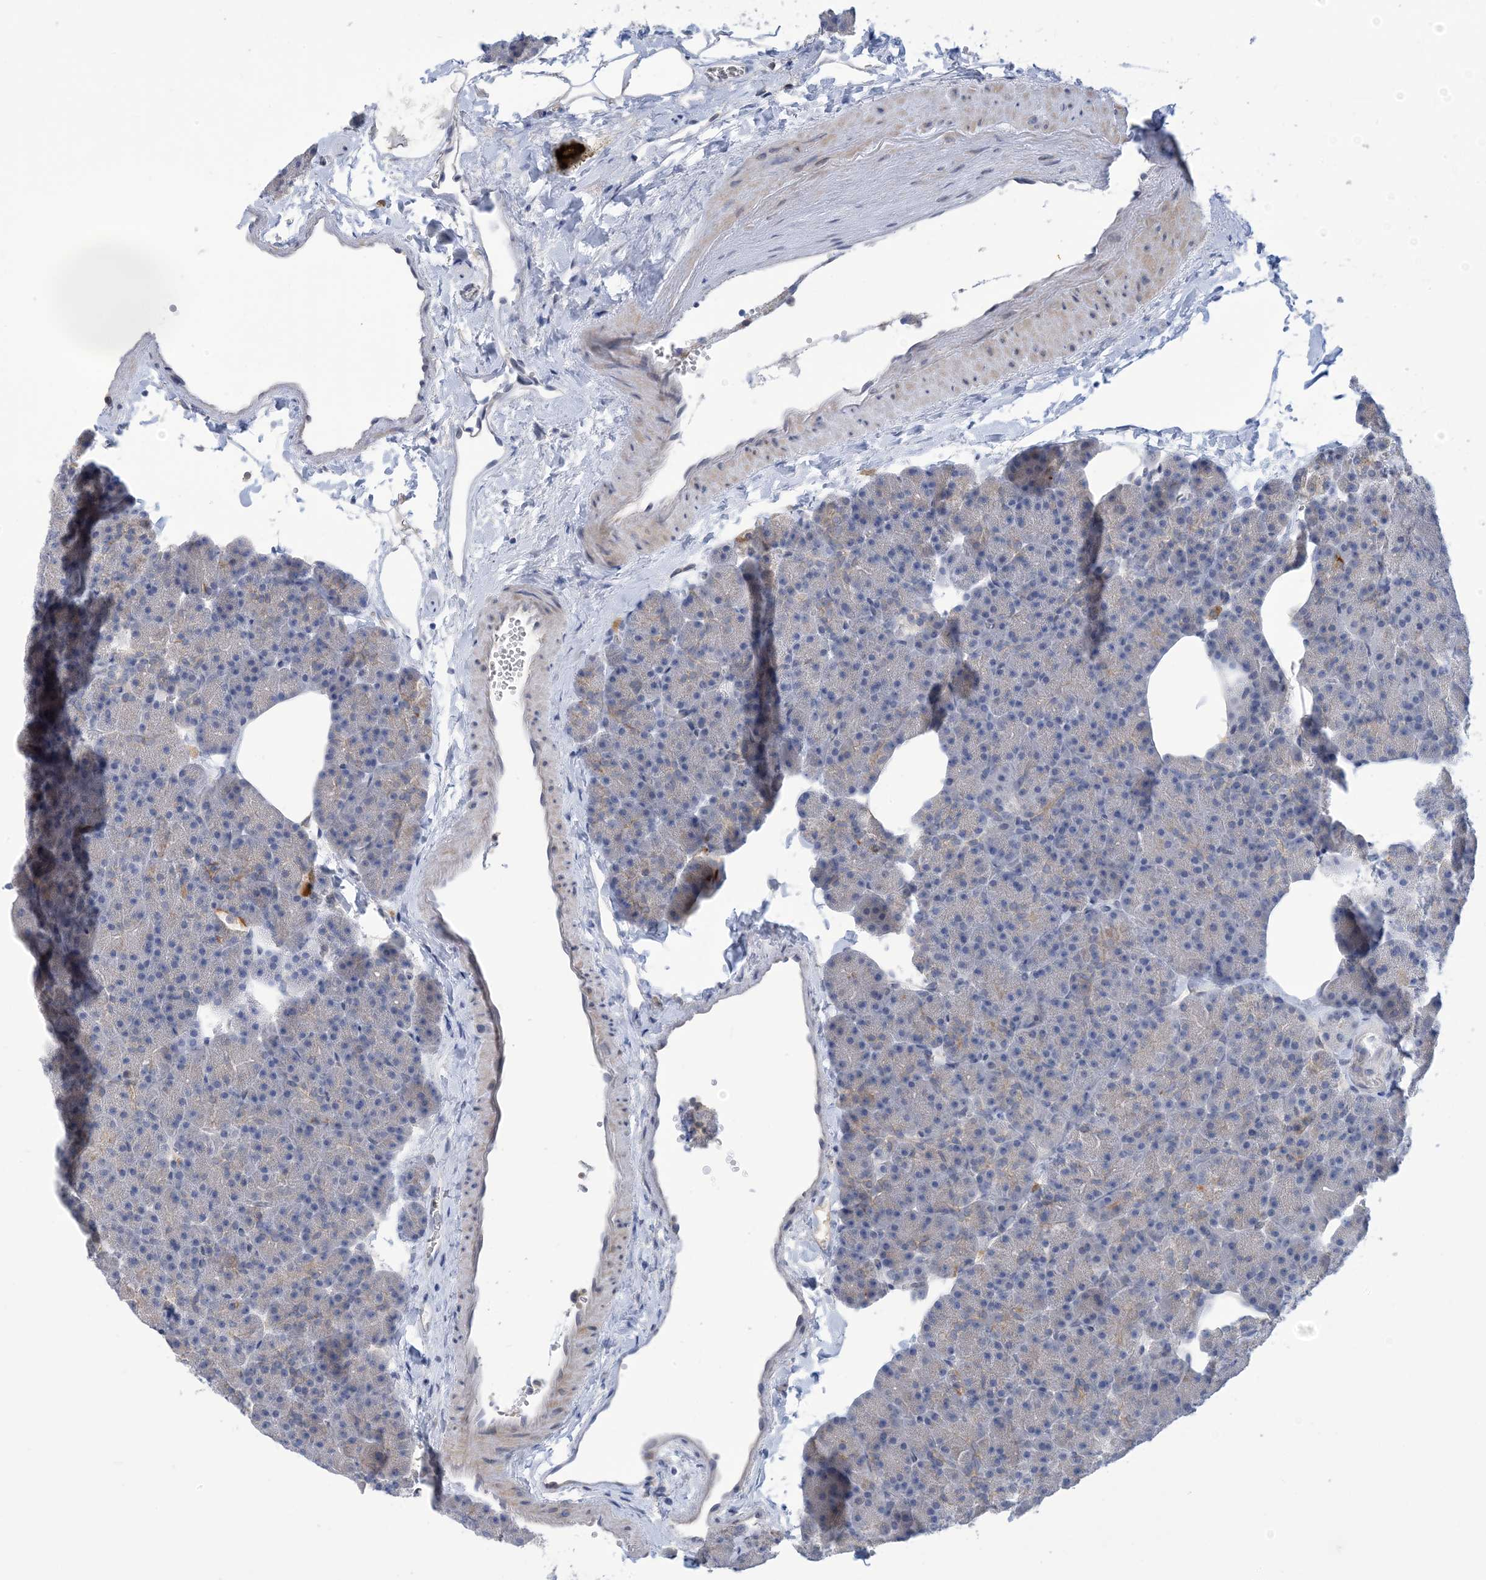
{"staining": {"intensity": "weak", "quantity": "<25%", "location": "cytoplasmic/membranous"}, "tissue": "pancreas", "cell_type": "Exocrine glandular cells", "image_type": "normal", "snomed": [{"axis": "morphology", "description": "Normal tissue, NOS"}, {"axis": "morphology", "description": "Carcinoid, malignant, NOS"}, {"axis": "topography", "description": "Pancreas"}], "caption": "Immunohistochemistry (IHC) histopathology image of normal human pancreas stained for a protein (brown), which demonstrates no positivity in exocrine glandular cells. (Immunohistochemistry, brightfield microscopy, high magnification).", "gene": "TTYH1", "patient": {"sex": "female", "age": 35}}